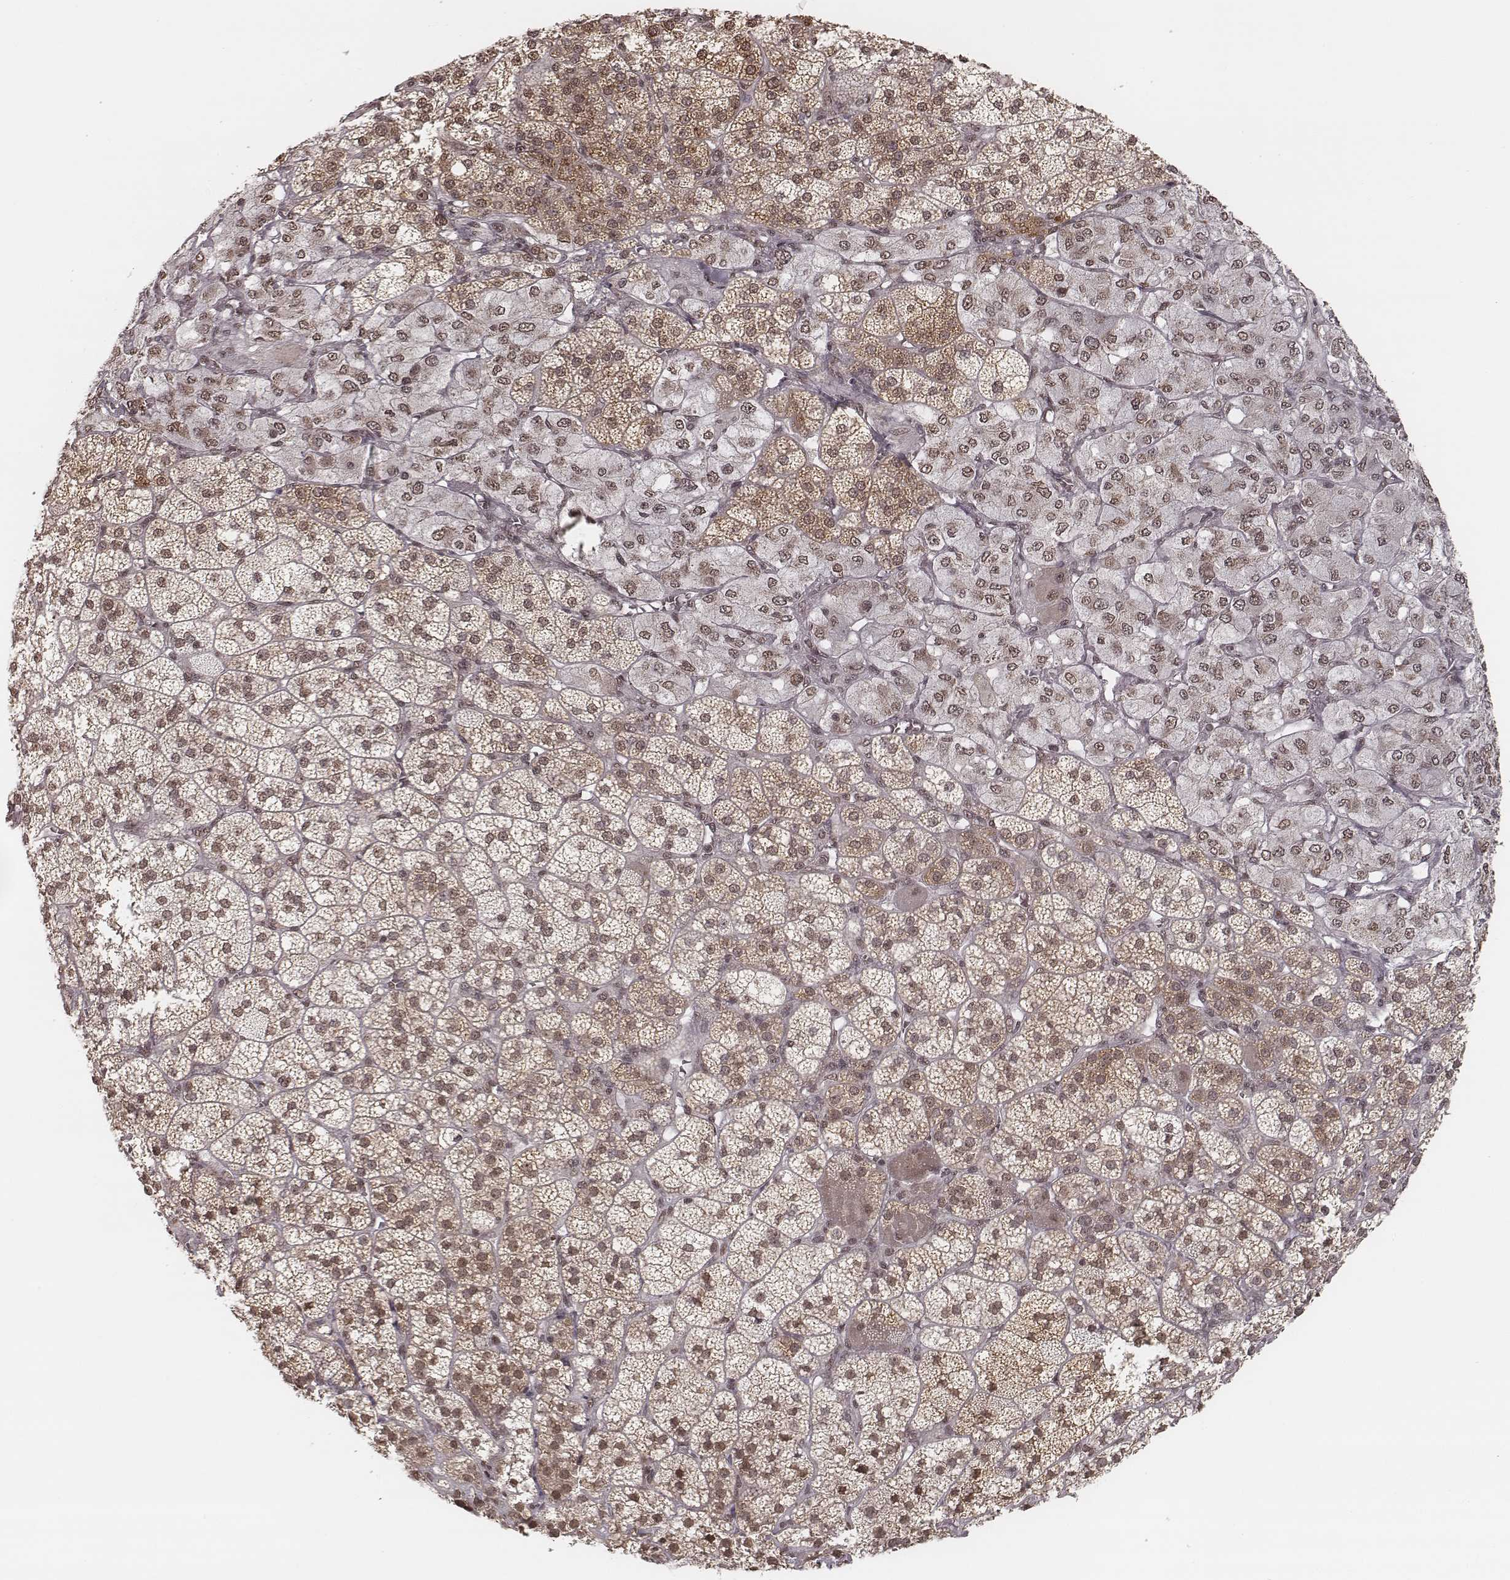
{"staining": {"intensity": "moderate", "quantity": ">75%", "location": "cytoplasmic/membranous,nuclear"}, "tissue": "adrenal gland", "cell_type": "Glandular cells", "image_type": "normal", "snomed": [{"axis": "morphology", "description": "Normal tissue, NOS"}, {"axis": "topography", "description": "Adrenal gland"}], "caption": "Immunohistochemical staining of benign adrenal gland displays moderate cytoplasmic/membranous,nuclear protein staining in about >75% of glandular cells. The protein is shown in brown color, while the nuclei are stained blue.", "gene": "HMGA2", "patient": {"sex": "female", "age": 60}}